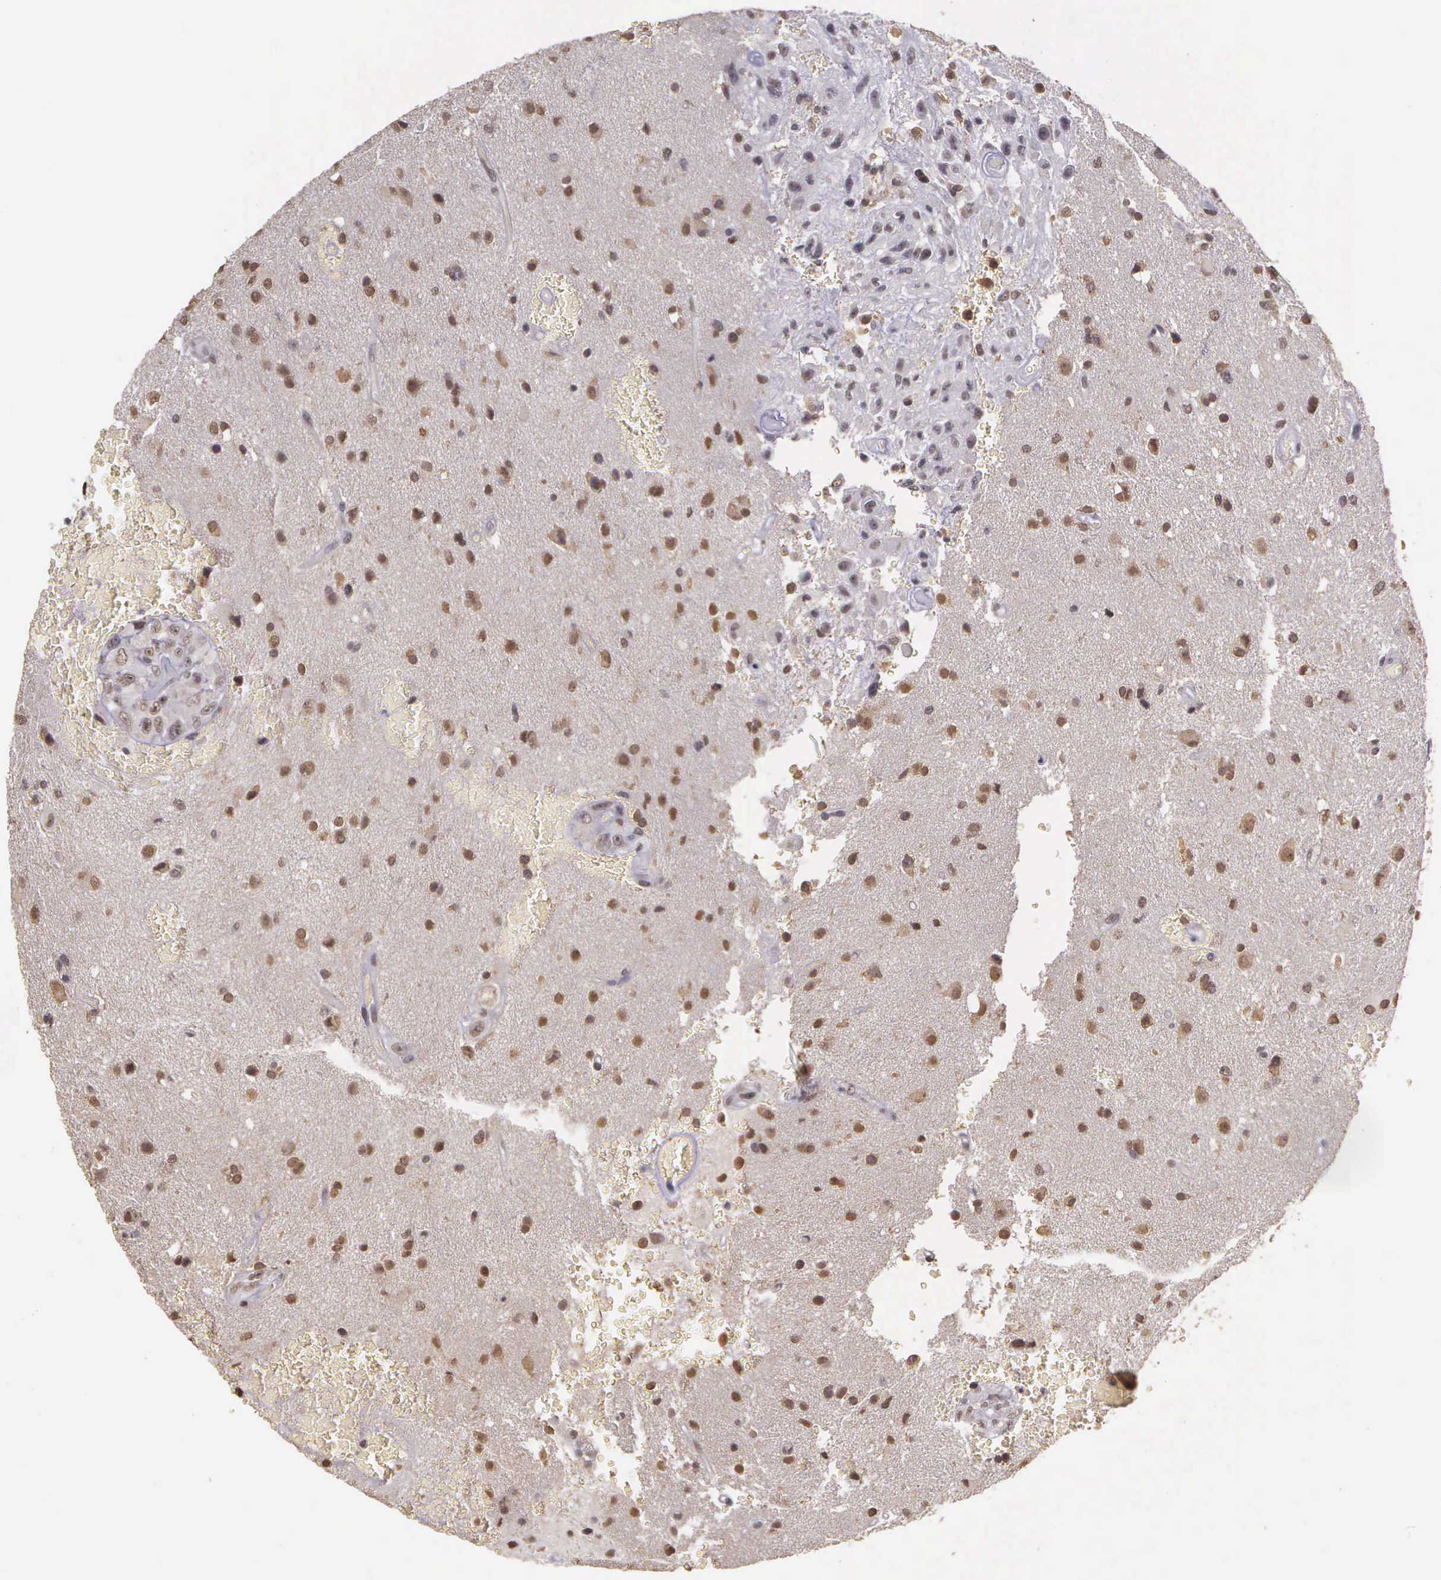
{"staining": {"intensity": "weak", "quantity": ">75%", "location": "nuclear"}, "tissue": "glioma", "cell_type": "Tumor cells", "image_type": "cancer", "snomed": [{"axis": "morphology", "description": "Glioma, malignant, High grade"}, {"axis": "topography", "description": "Brain"}], "caption": "An immunohistochemistry histopathology image of neoplastic tissue is shown. Protein staining in brown shows weak nuclear positivity in glioma within tumor cells.", "gene": "ARMCX5", "patient": {"sex": "male", "age": 48}}